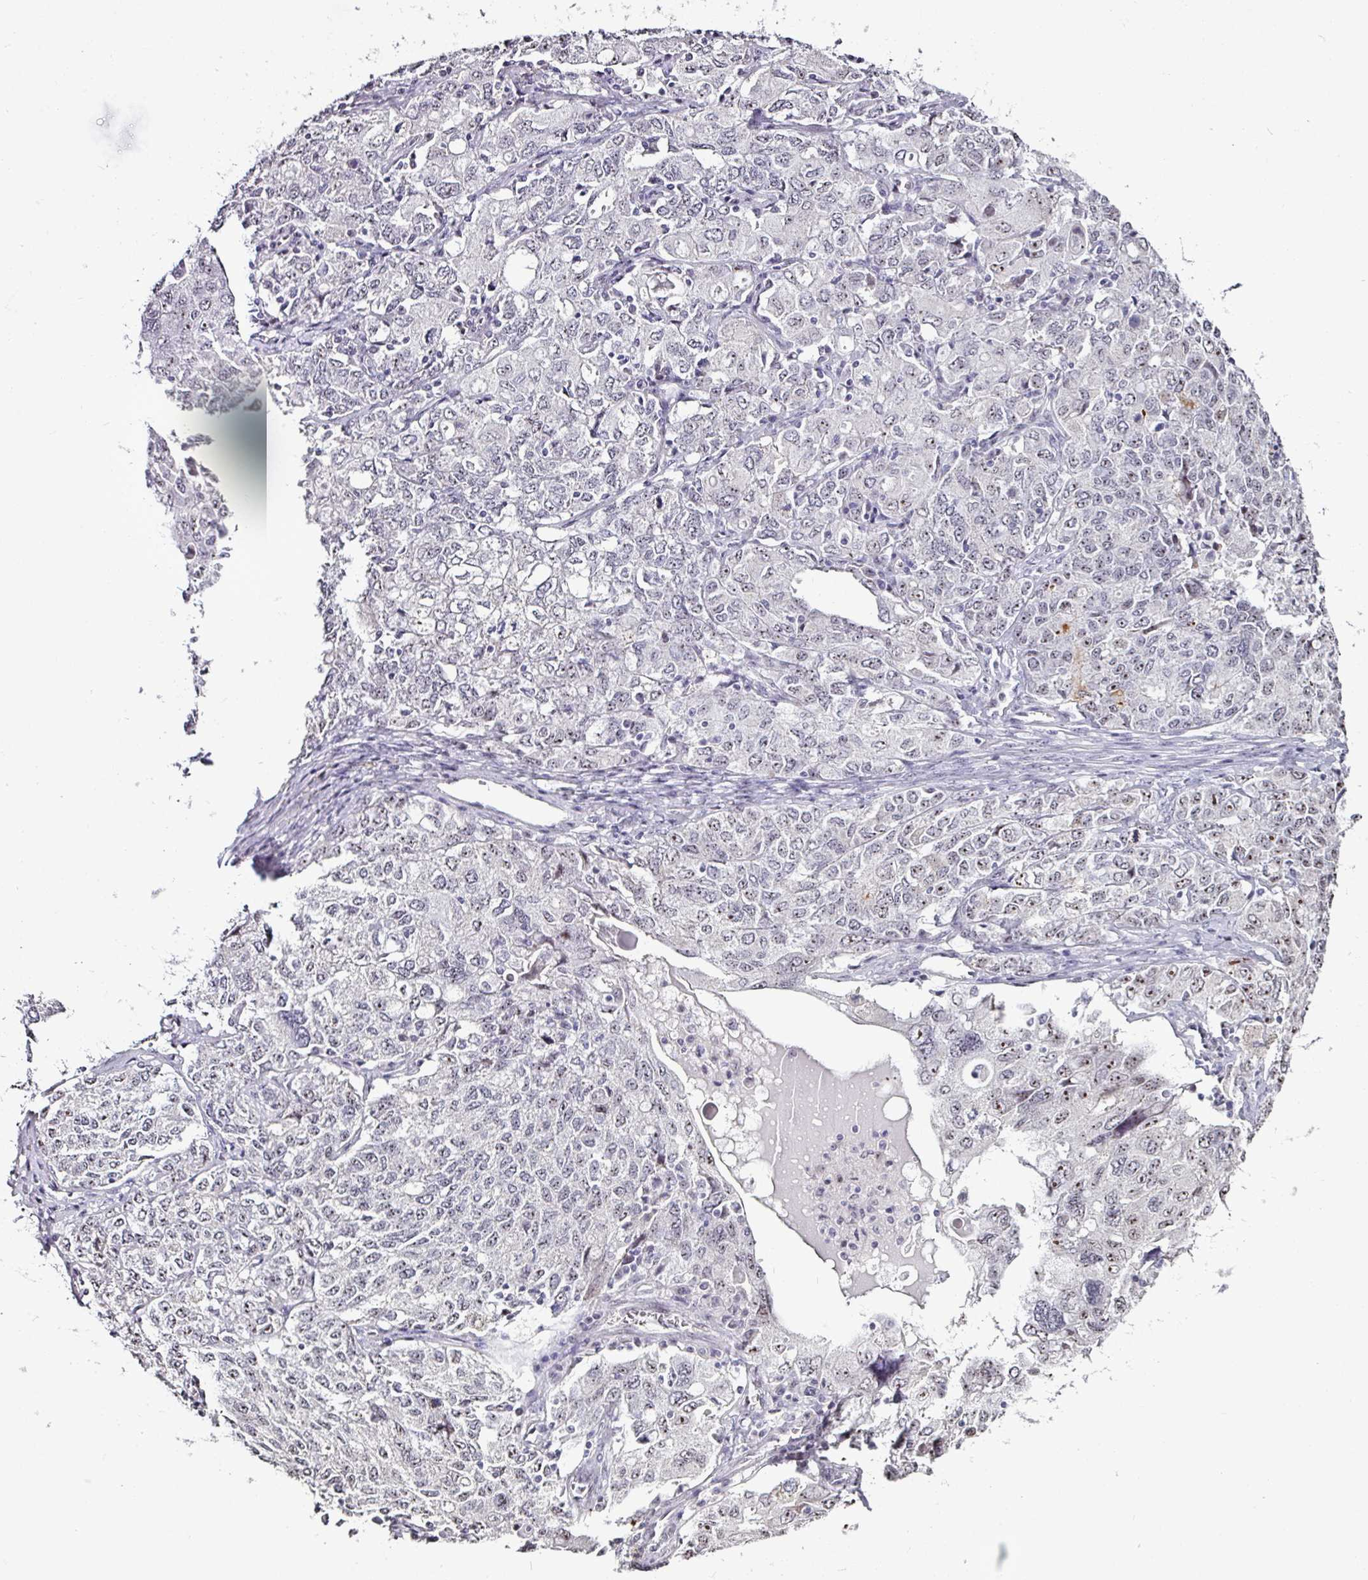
{"staining": {"intensity": "moderate", "quantity": "<25%", "location": "nuclear"}, "tissue": "ovarian cancer", "cell_type": "Tumor cells", "image_type": "cancer", "snomed": [{"axis": "morphology", "description": "Carcinoma, endometroid"}, {"axis": "topography", "description": "Ovary"}], "caption": "Endometroid carcinoma (ovarian) stained for a protein displays moderate nuclear positivity in tumor cells. Immunohistochemistry stains the protein of interest in brown and the nuclei are stained blue.", "gene": "NACC2", "patient": {"sex": "female", "age": 62}}